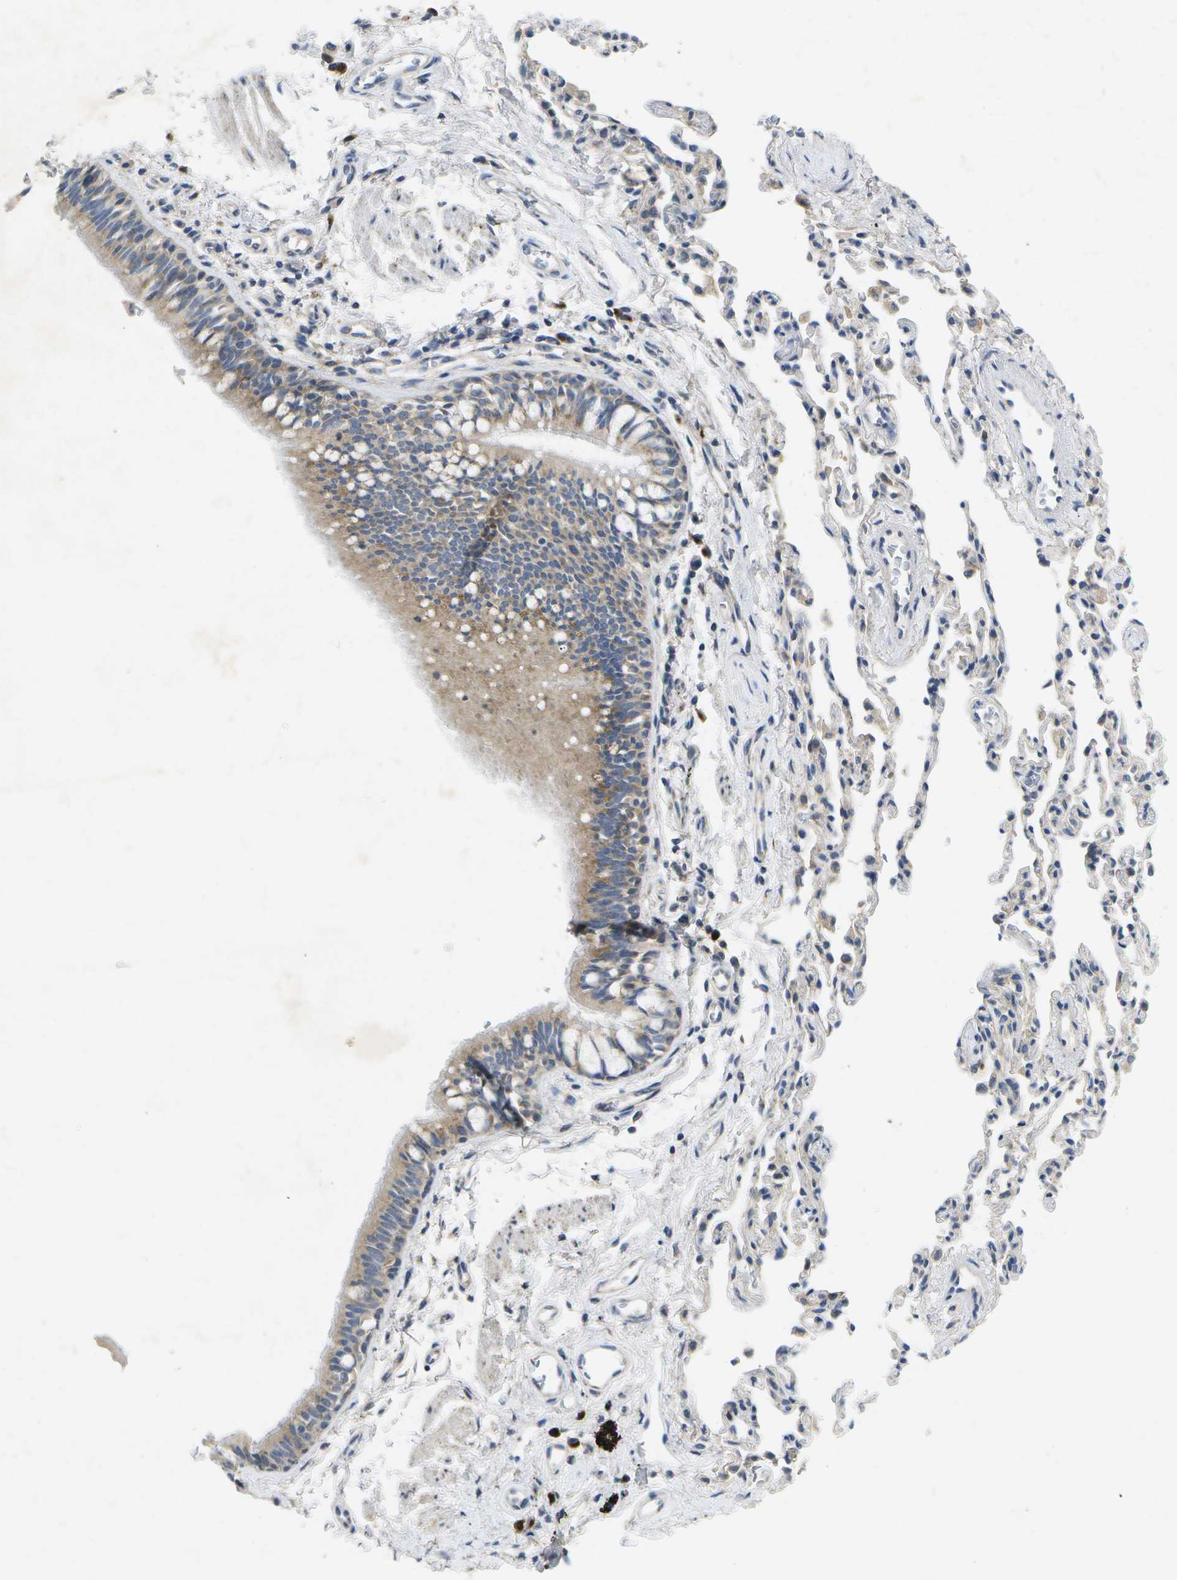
{"staining": {"intensity": "moderate", "quantity": "25%-75%", "location": "cytoplasmic/membranous"}, "tissue": "bronchus", "cell_type": "Respiratory epithelial cells", "image_type": "normal", "snomed": [{"axis": "morphology", "description": "Normal tissue, NOS"}, {"axis": "topography", "description": "Bronchus"}, {"axis": "topography", "description": "Lung"}], "caption": "Immunohistochemistry (IHC) of normal human bronchus exhibits medium levels of moderate cytoplasmic/membranous expression in about 25%-75% of respiratory epithelial cells. (Brightfield microscopy of DAB IHC at high magnification).", "gene": "KDELR1", "patient": {"sex": "male", "age": 64}}